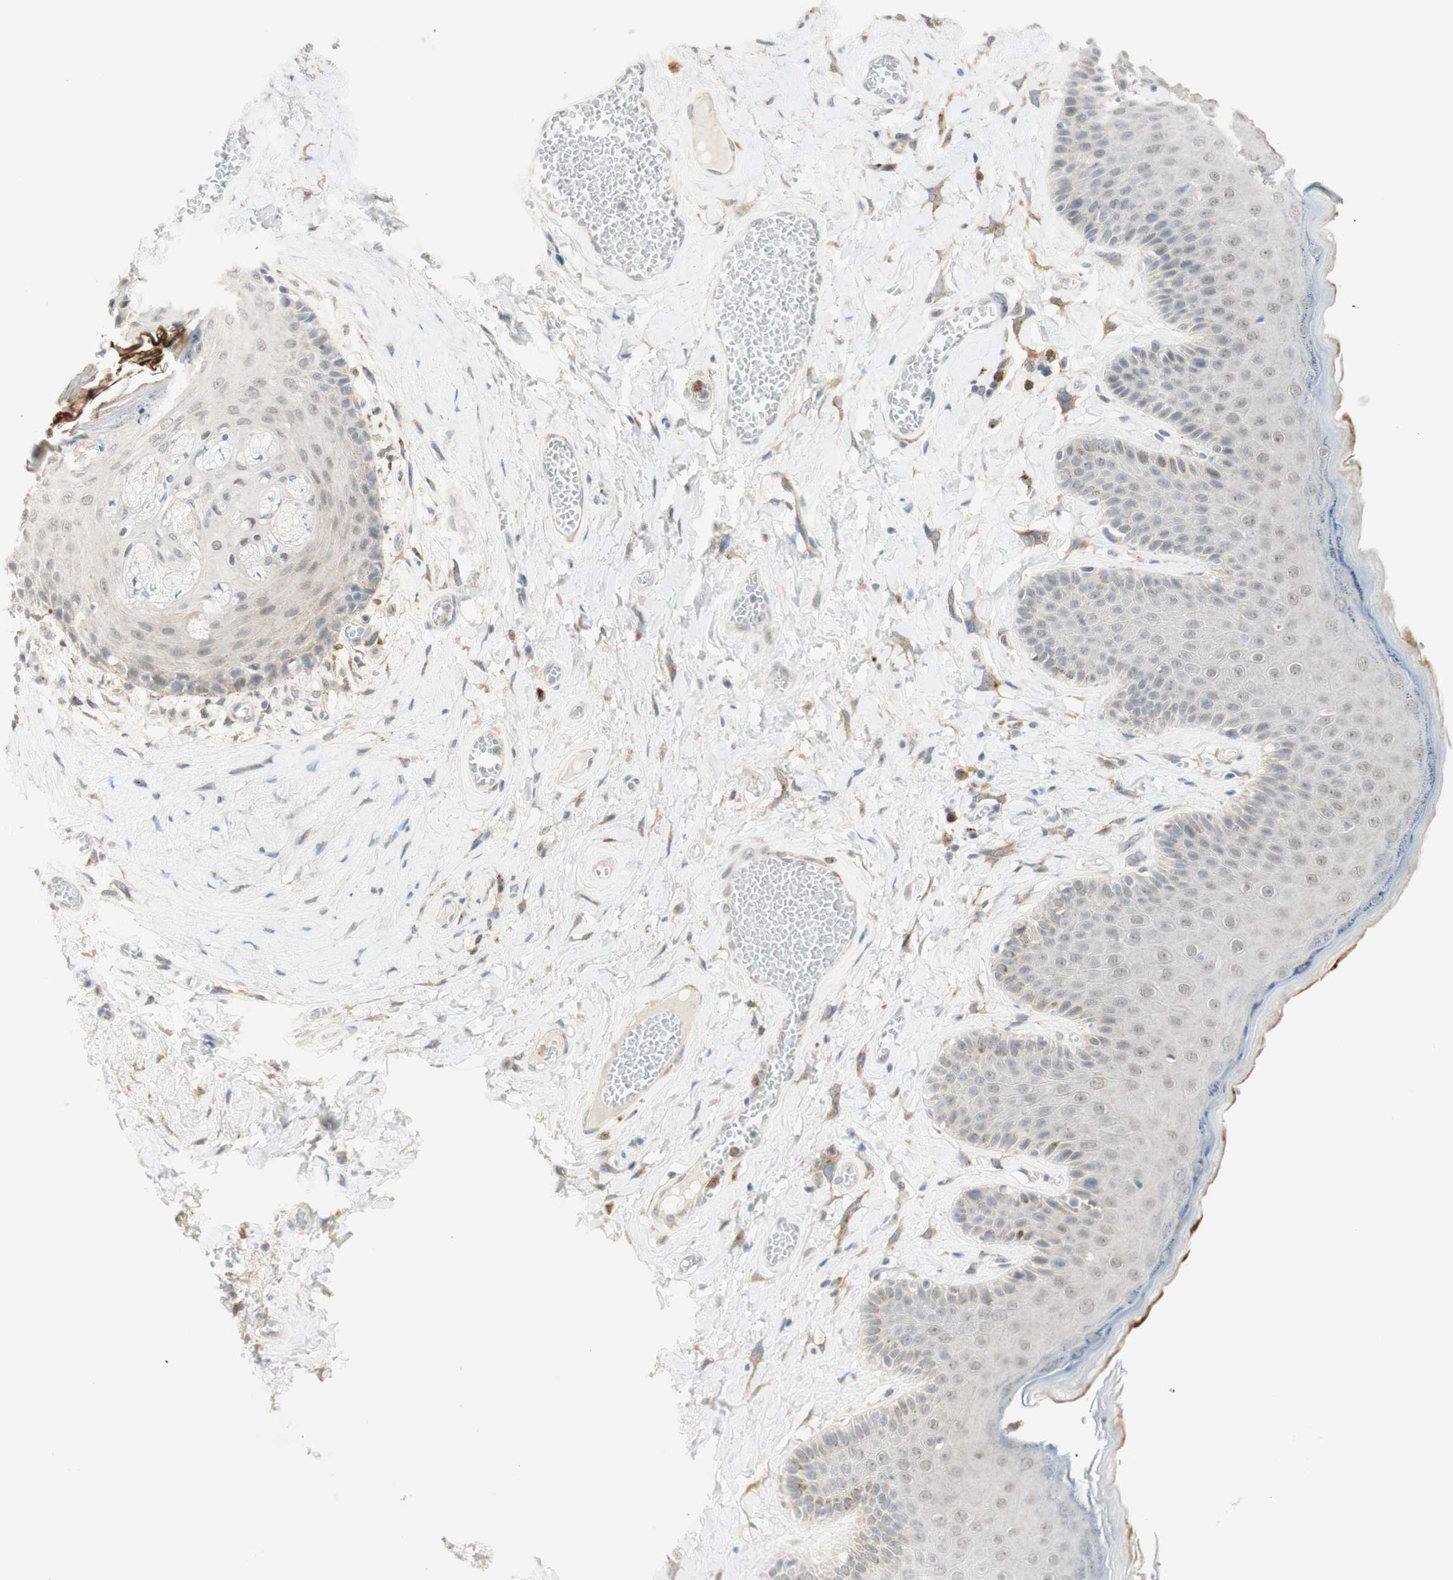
{"staining": {"intensity": "weak", "quantity": "<25%", "location": "cytoplasmic/membranous"}, "tissue": "skin", "cell_type": "Epidermal cells", "image_type": "normal", "snomed": [{"axis": "morphology", "description": "Normal tissue, NOS"}, {"axis": "topography", "description": "Anal"}], "caption": "This is an immunohistochemistry image of benign skin. There is no positivity in epidermal cells.", "gene": "GAPT", "patient": {"sex": "male", "age": 69}}